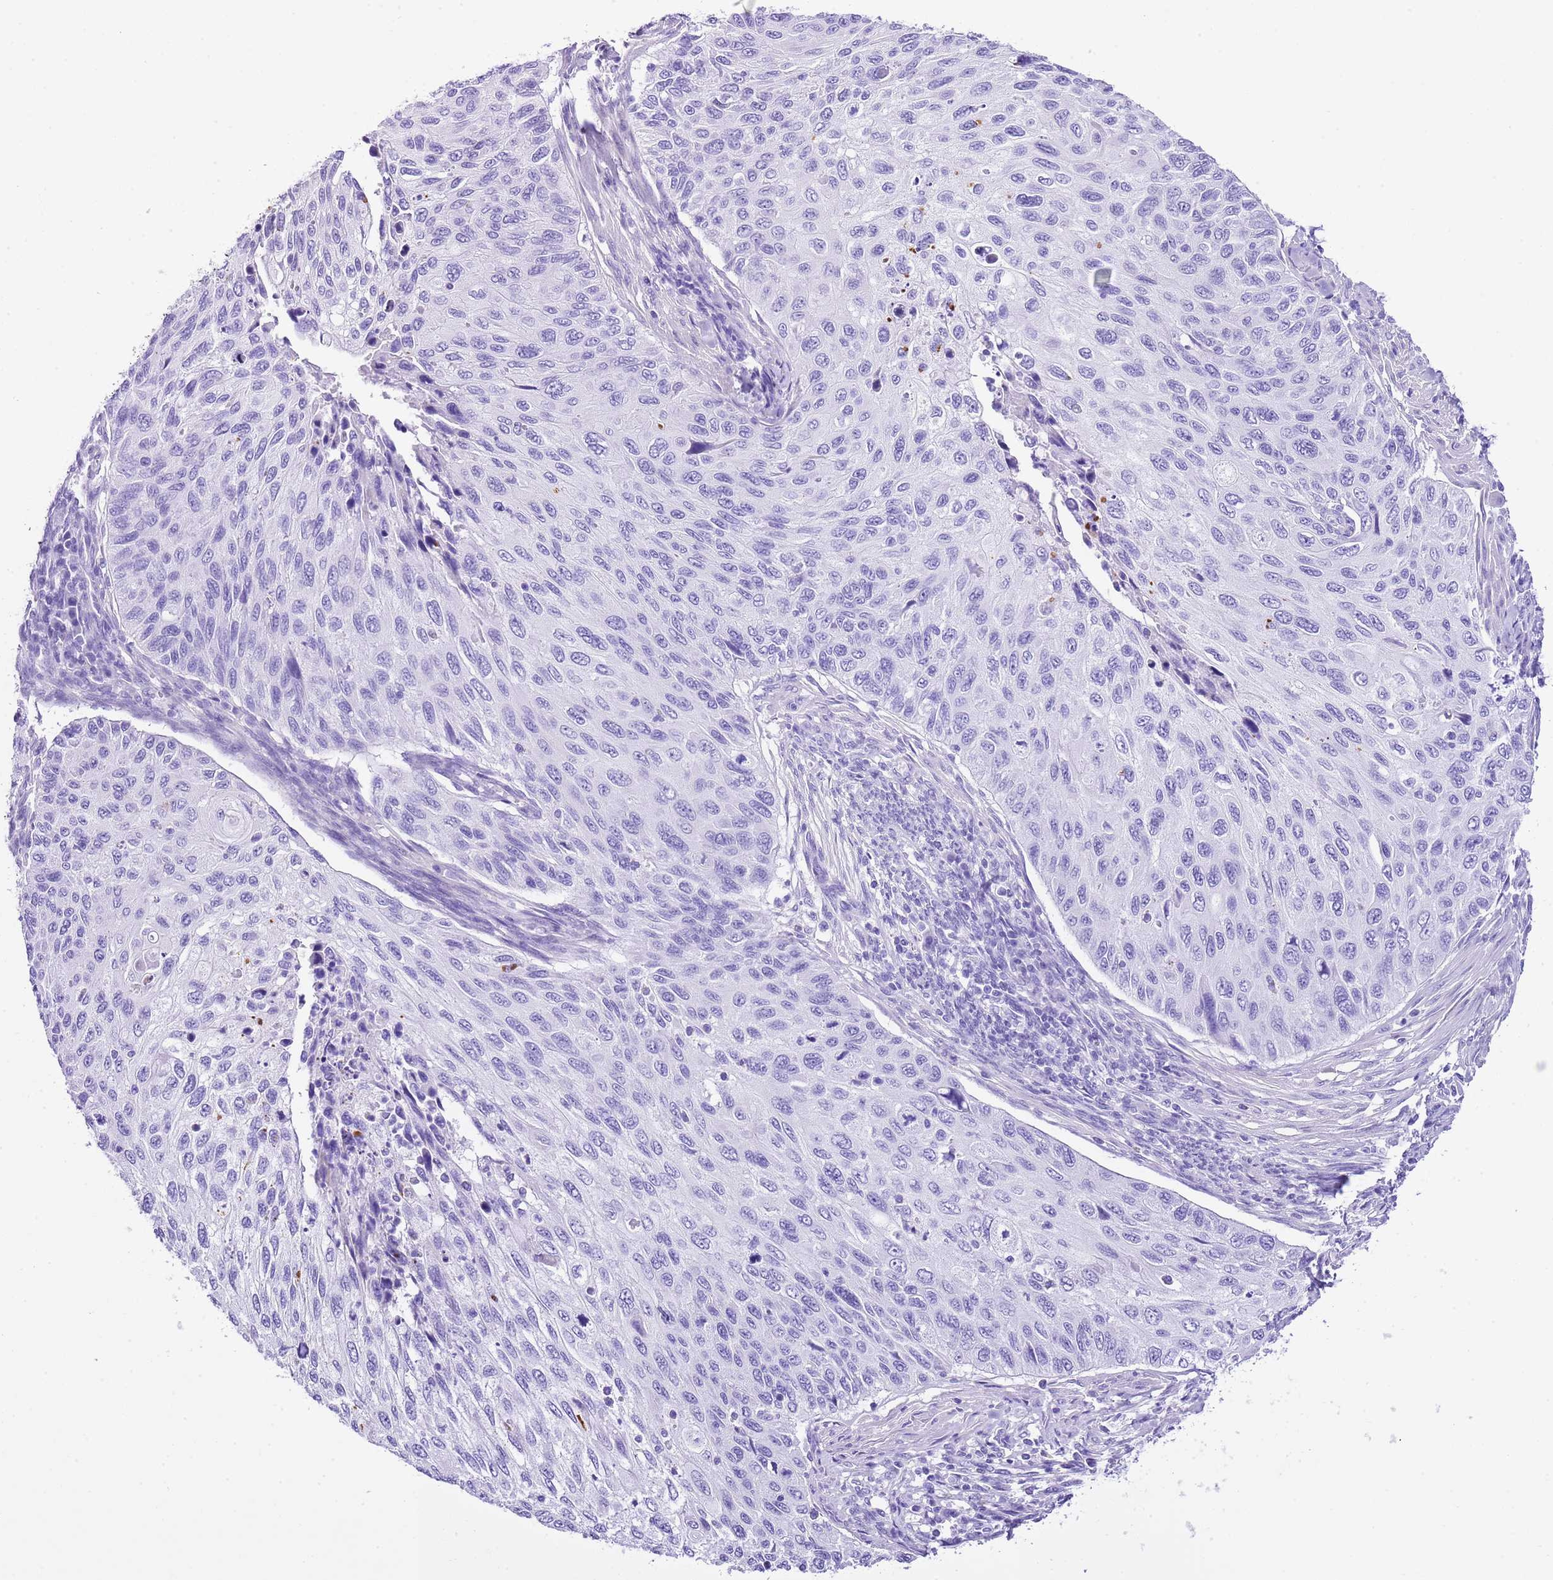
{"staining": {"intensity": "negative", "quantity": "none", "location": "none"}, "tissue": "cervical cancer", "cell_type": "Tumor cells", "image_type": "cancer", "snomed": [{"axis": "morphology", "description": "Squamous cell carcinoma, NOS"}, {"axis": "topography", "description": "Cervix"}], "caption": "A photomicrograph of cervical cancer (squamous cell carcinoma) stained for a protein displays no brown staining in tumor cells.", "gene": "KCNC1", "patient": {"sex": "female", "age": 70}}